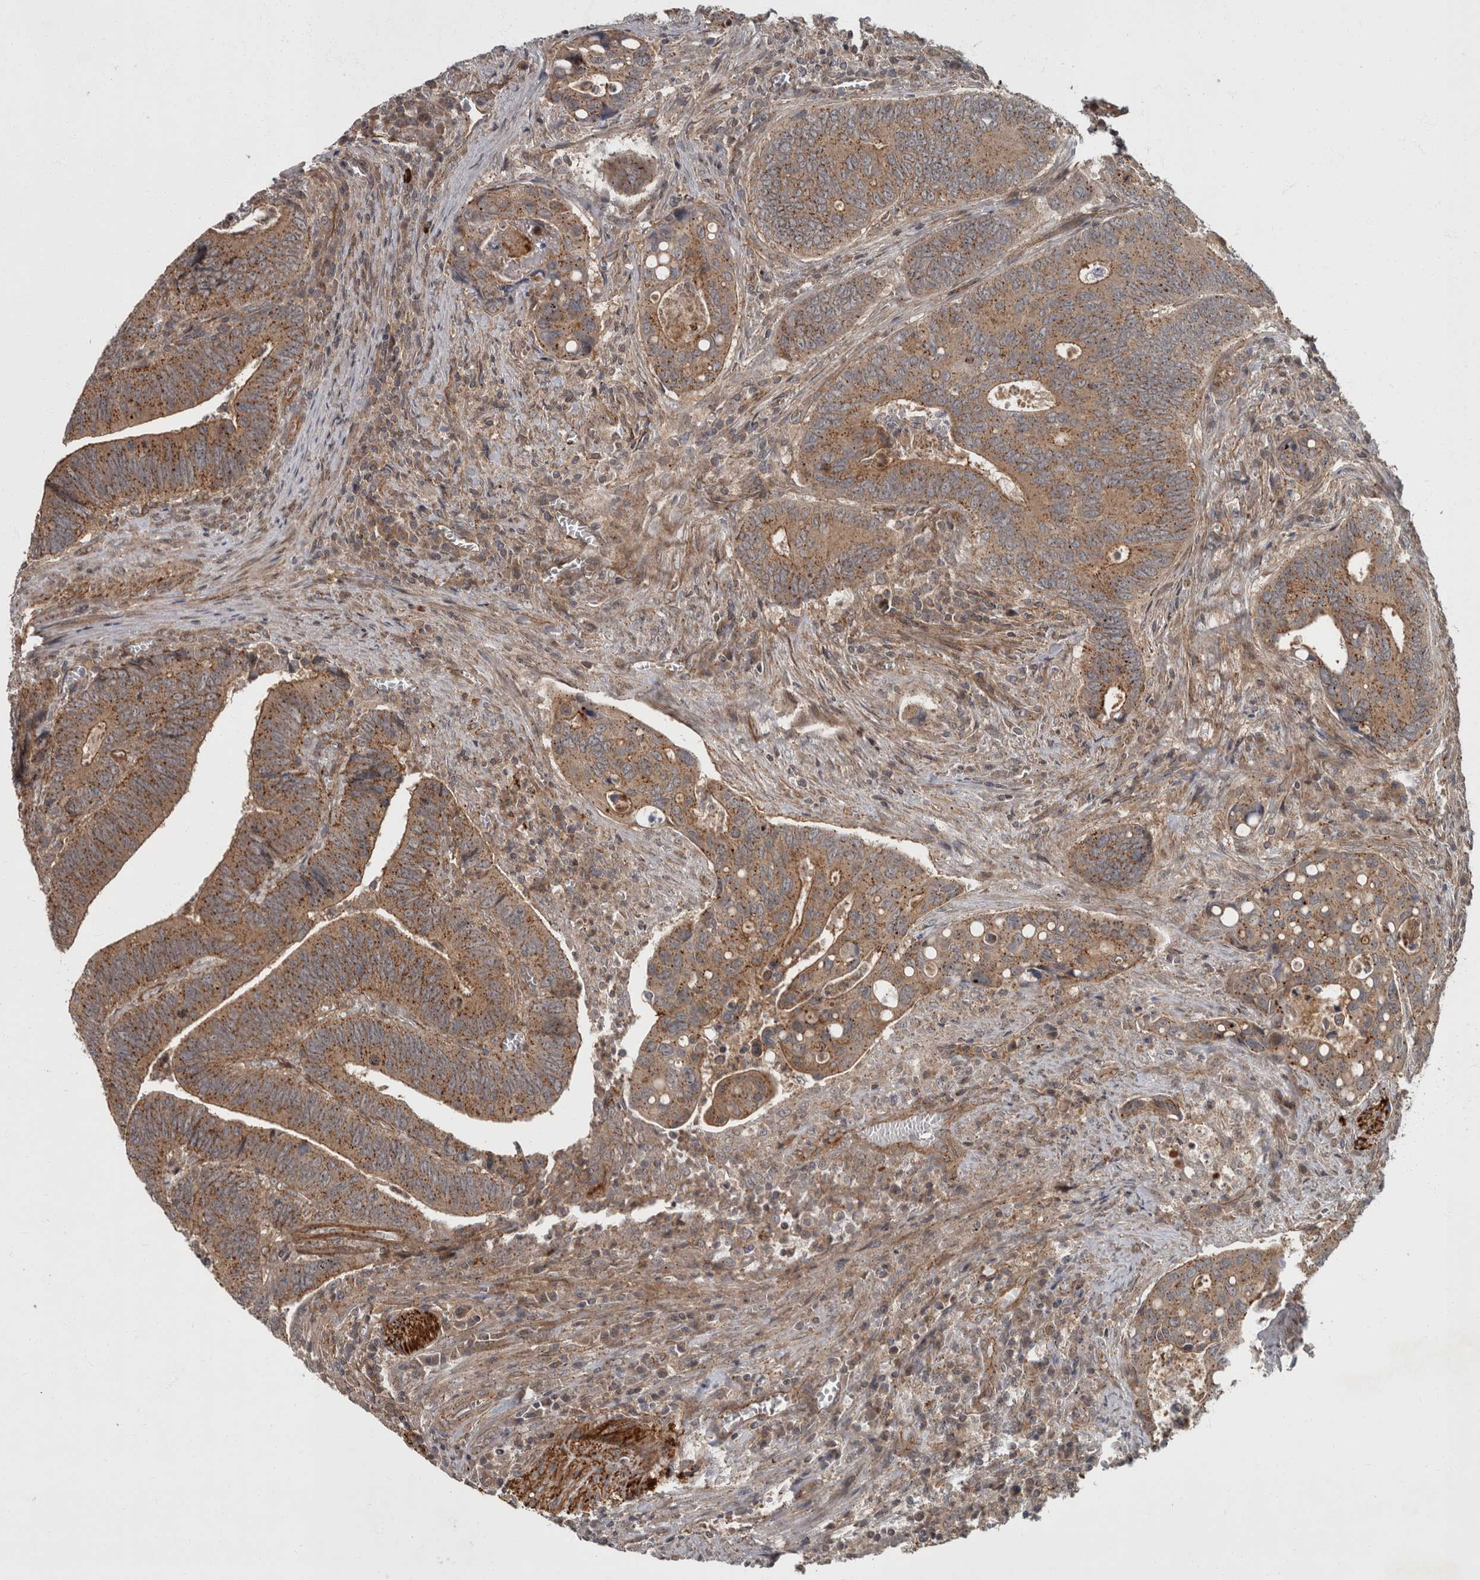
{"staining": {"intensity": "moderate", "quantity": ">75%", "location": "cytoplasmic/membranous"}, "tissue": "colorectal cancer", "cell_type": "Tumor cells", "image_type": "cancer", "snomed": [{"axis": "morphology", "description": "Inflammation, NOS"}, {"axis": "morphology", "description": "Adenocarcinoma, NOS"}, {"axis": "topography", "description": "Colon"}], "caption": "An image of human colorectal adenocarcinoma stained for a protein exhibits moderate cytoplasmic/membranous brown staining in tumor cells.", "gene": "VEGFD", "patient": {"sex": "male", "age": 72}}